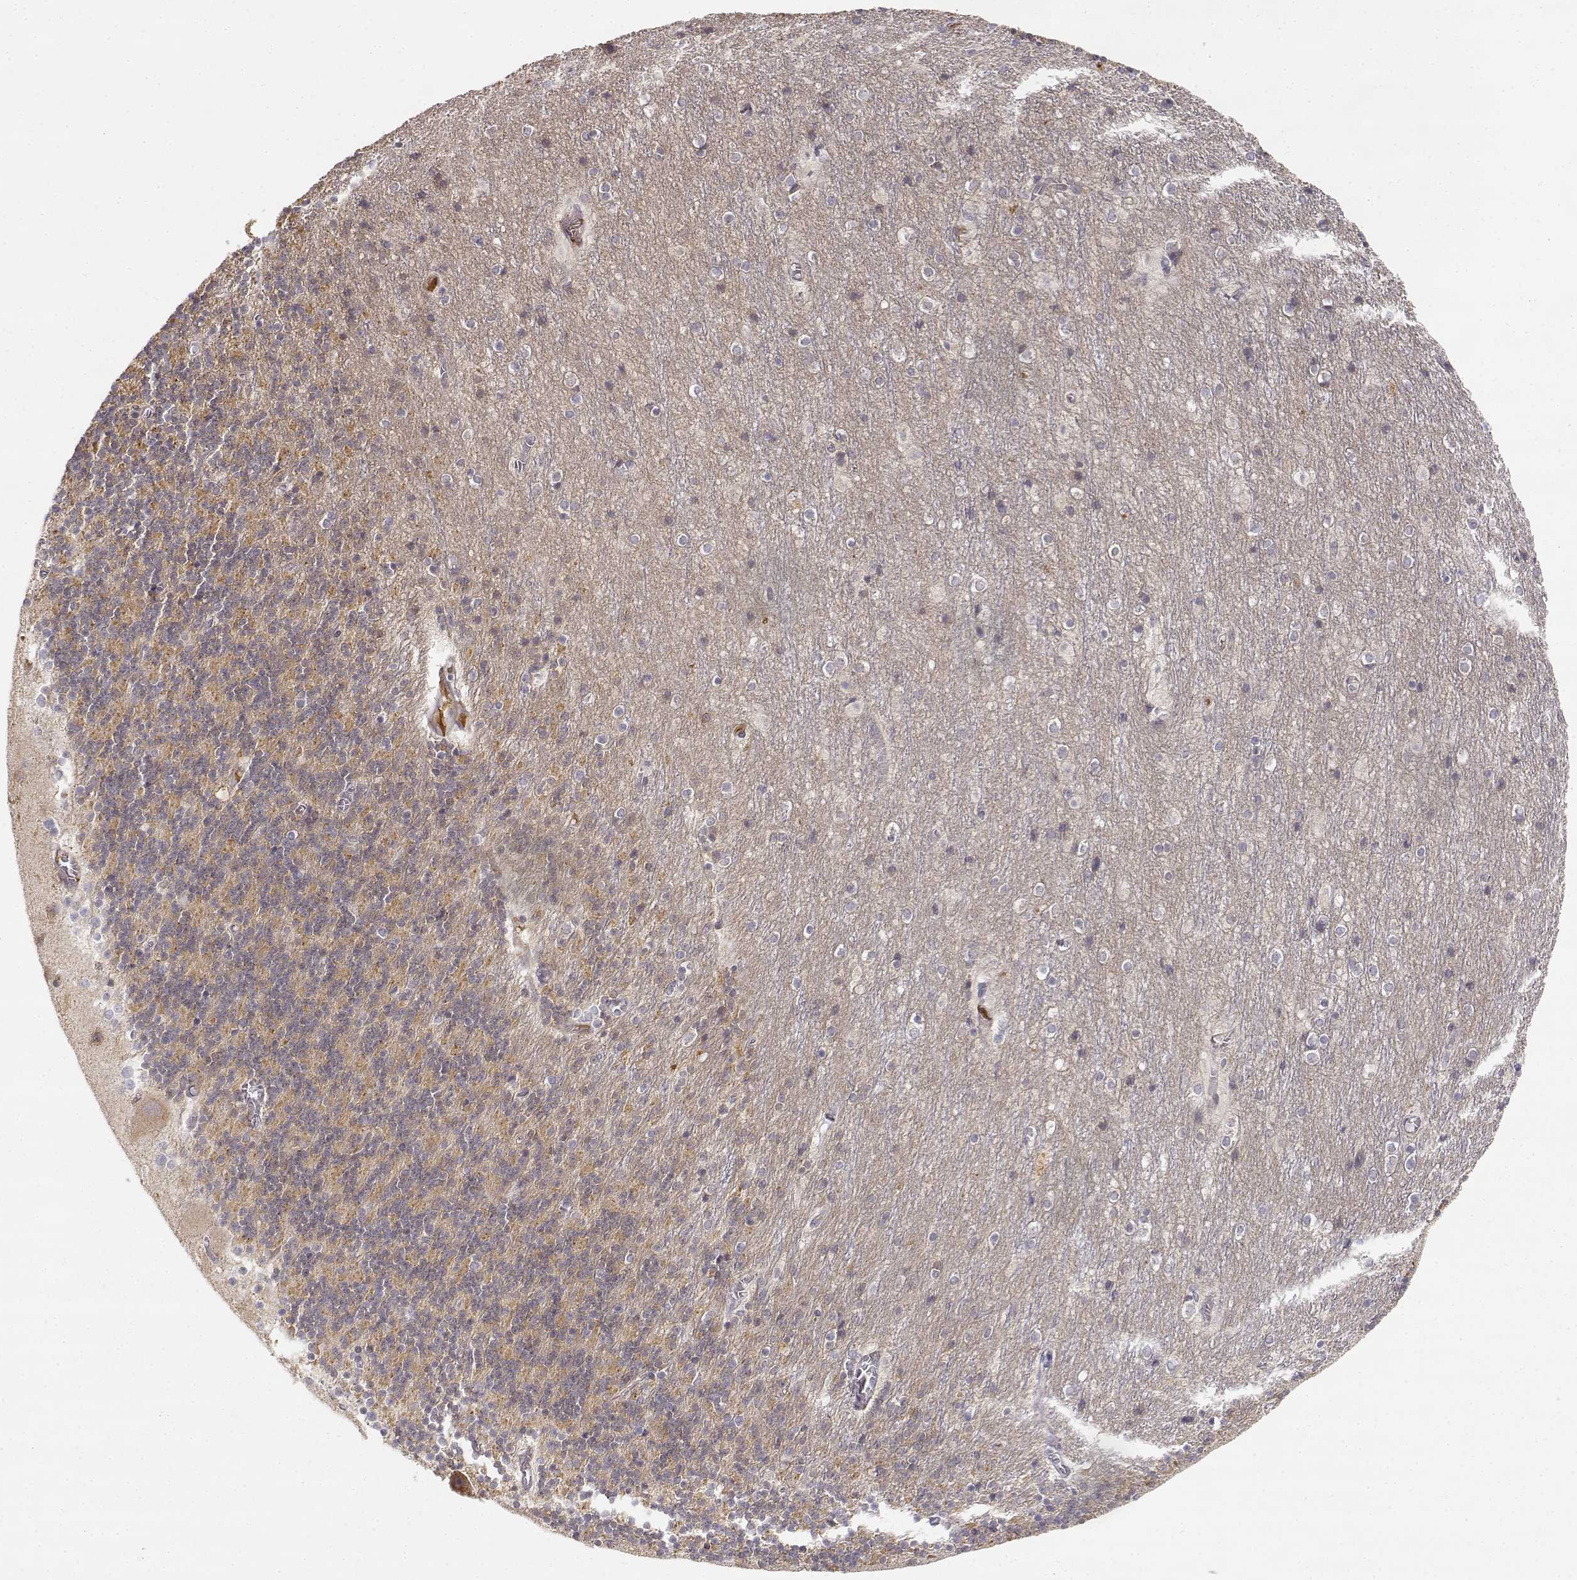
{"staining": {"intensity": "weak", "quantity": "25%-75%", "location": "cytoplasmic/membranous"}, "tissue": "cerebellum", "cell_type": "Cells in granular layer", "image_type": "normal", "snomed": [{"axis": "morphology", "description": "Normal tissue, NOS"}, {"axis": "topography", "description": "Cerebellum"}], "caption": "Immunohistochemical staining of normal cerebellum displays low levels of weak cytoplasmic/membranous positivity in about 25%-75% of cells in granular layer.", "gene": "EAF2", "patient": {"sex": "male", "age": 70}}